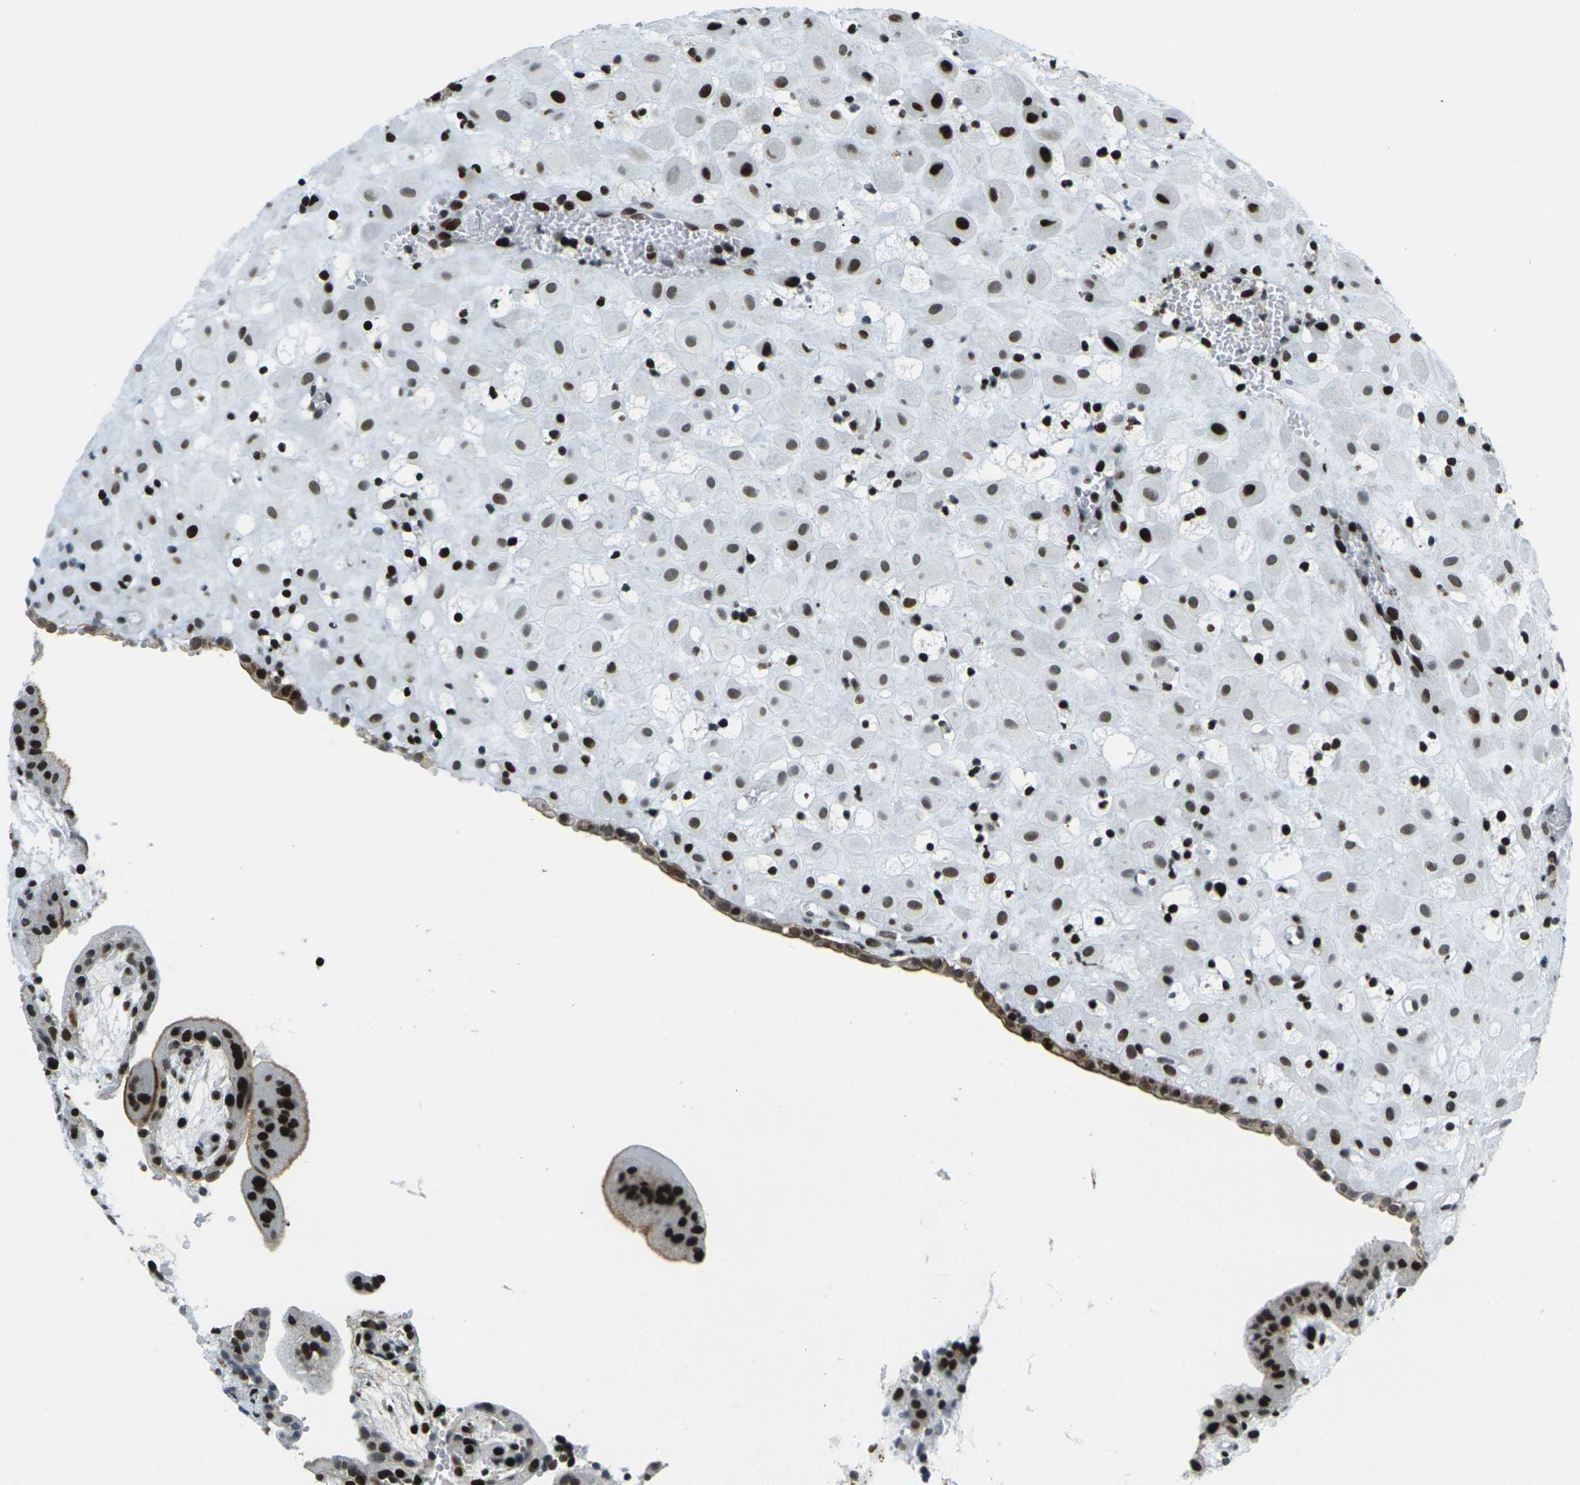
{"staining": {"intensity": "strong", "quantity": ">75%", "location": "cytoplasmic/membranous,nuclear"}, "tissue": "placenta", "cell_type": "Decidual cells", "image_type": "normal", "snomed": [{"axis": "morphology", "description": "Normal tissue, NOS"}, {"axis": "topography", "description": "Placenta"}], "caption": "This image demonstrates benign placenta stained with IHC to label a protein in brown. The cytoplasmic/membranous,nuclear of decidual cells show strong positivity for the protein. Nuclei are counter-stained blue.", "gene": "H3", "patient": {"sex": "female", "age": 18}}